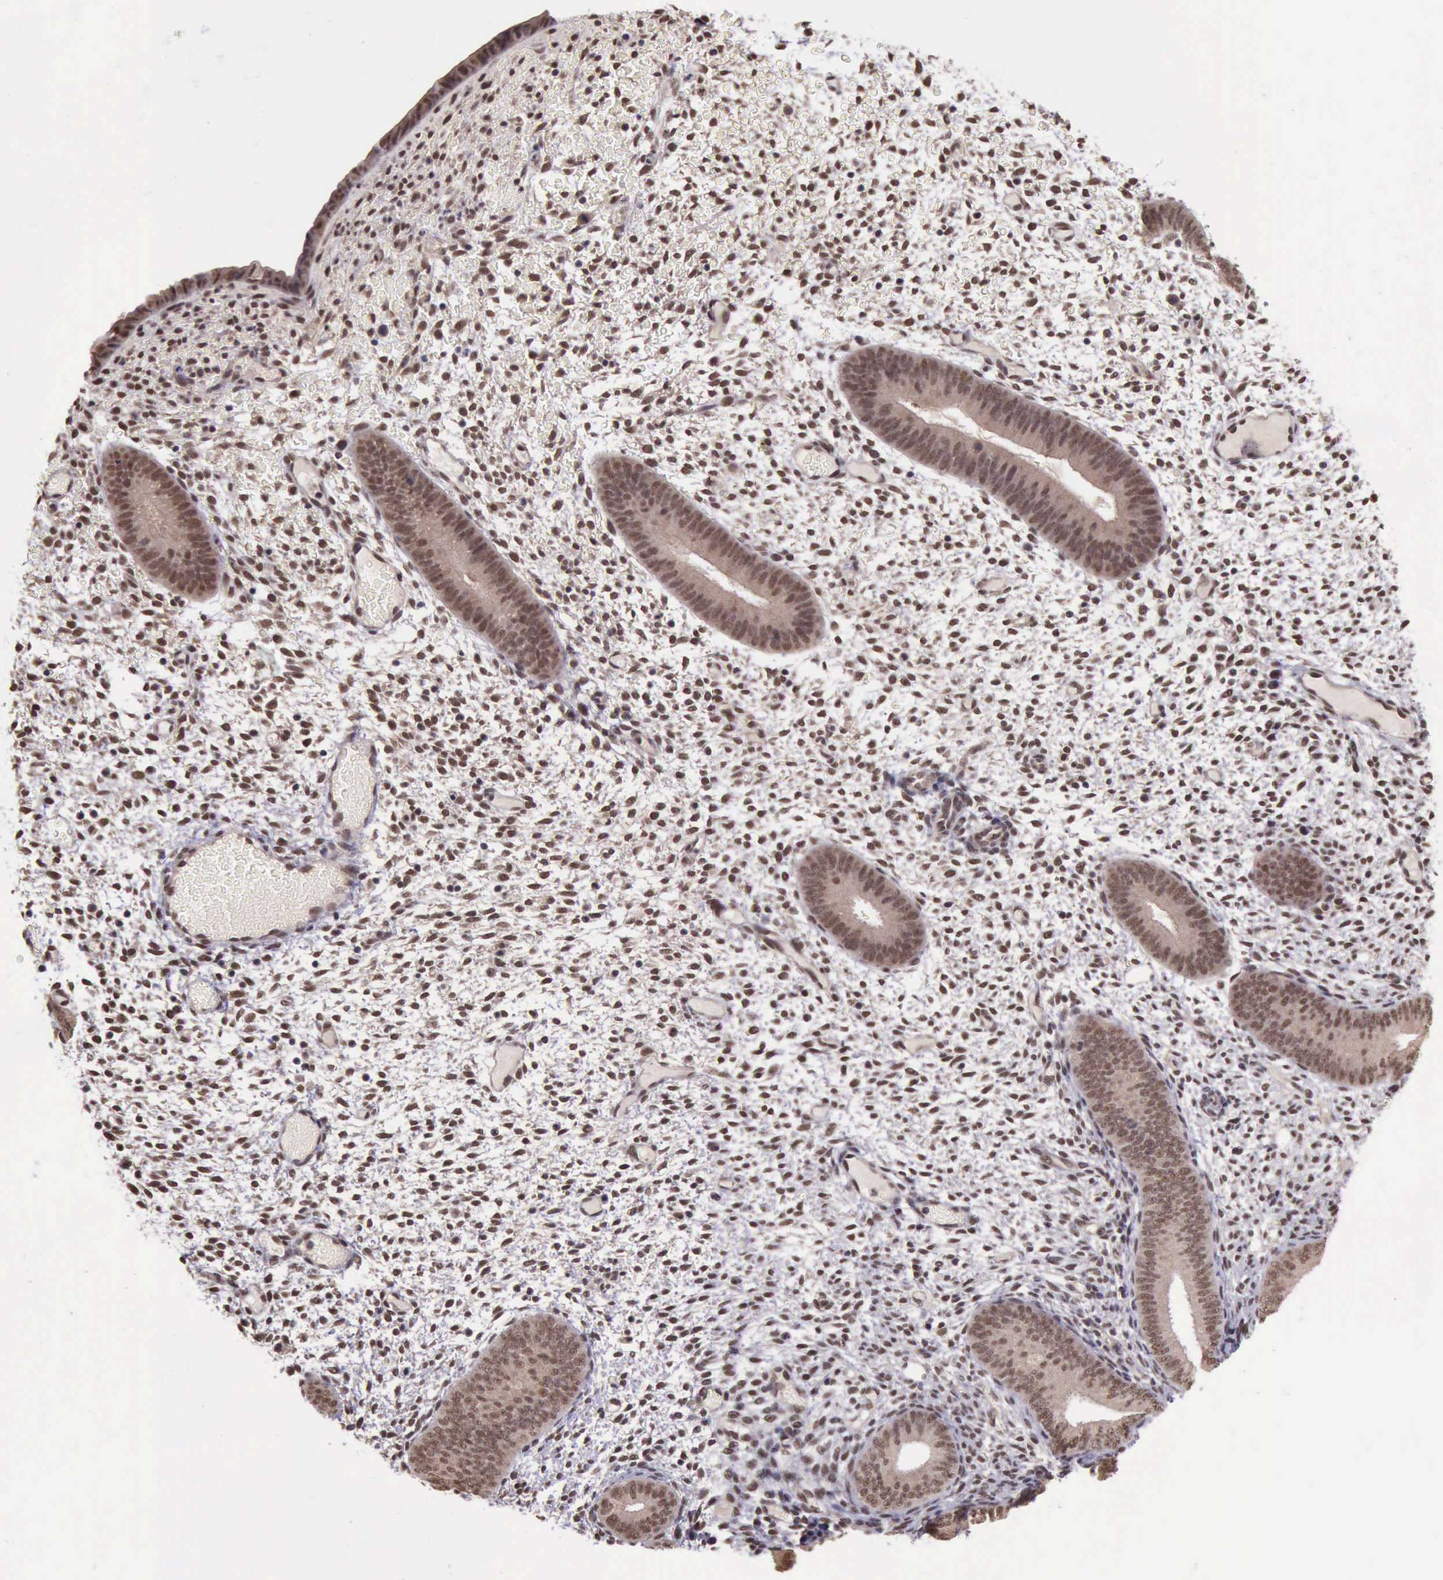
{"staining": {"intensity": "moderate", "quantity": ">75%", "location": "nuclear"}, "tissue": "endometrium", "cell_type": "Cells in endometrial stroma", "image_type": "normal", "snomed": [{"axis": "morphology", "description": "Normal tissue, NOS"}, {"axis": "topography", "description": "Endometrium"}], "caption": "Immunohistochemical staining of normal endometrium reveals medium levels of moderate nuclear staining in approximately >75% of cells in endometrial stroma.", "gene": "PRPF39", "patient": {"sex": "female", "age": 42}}